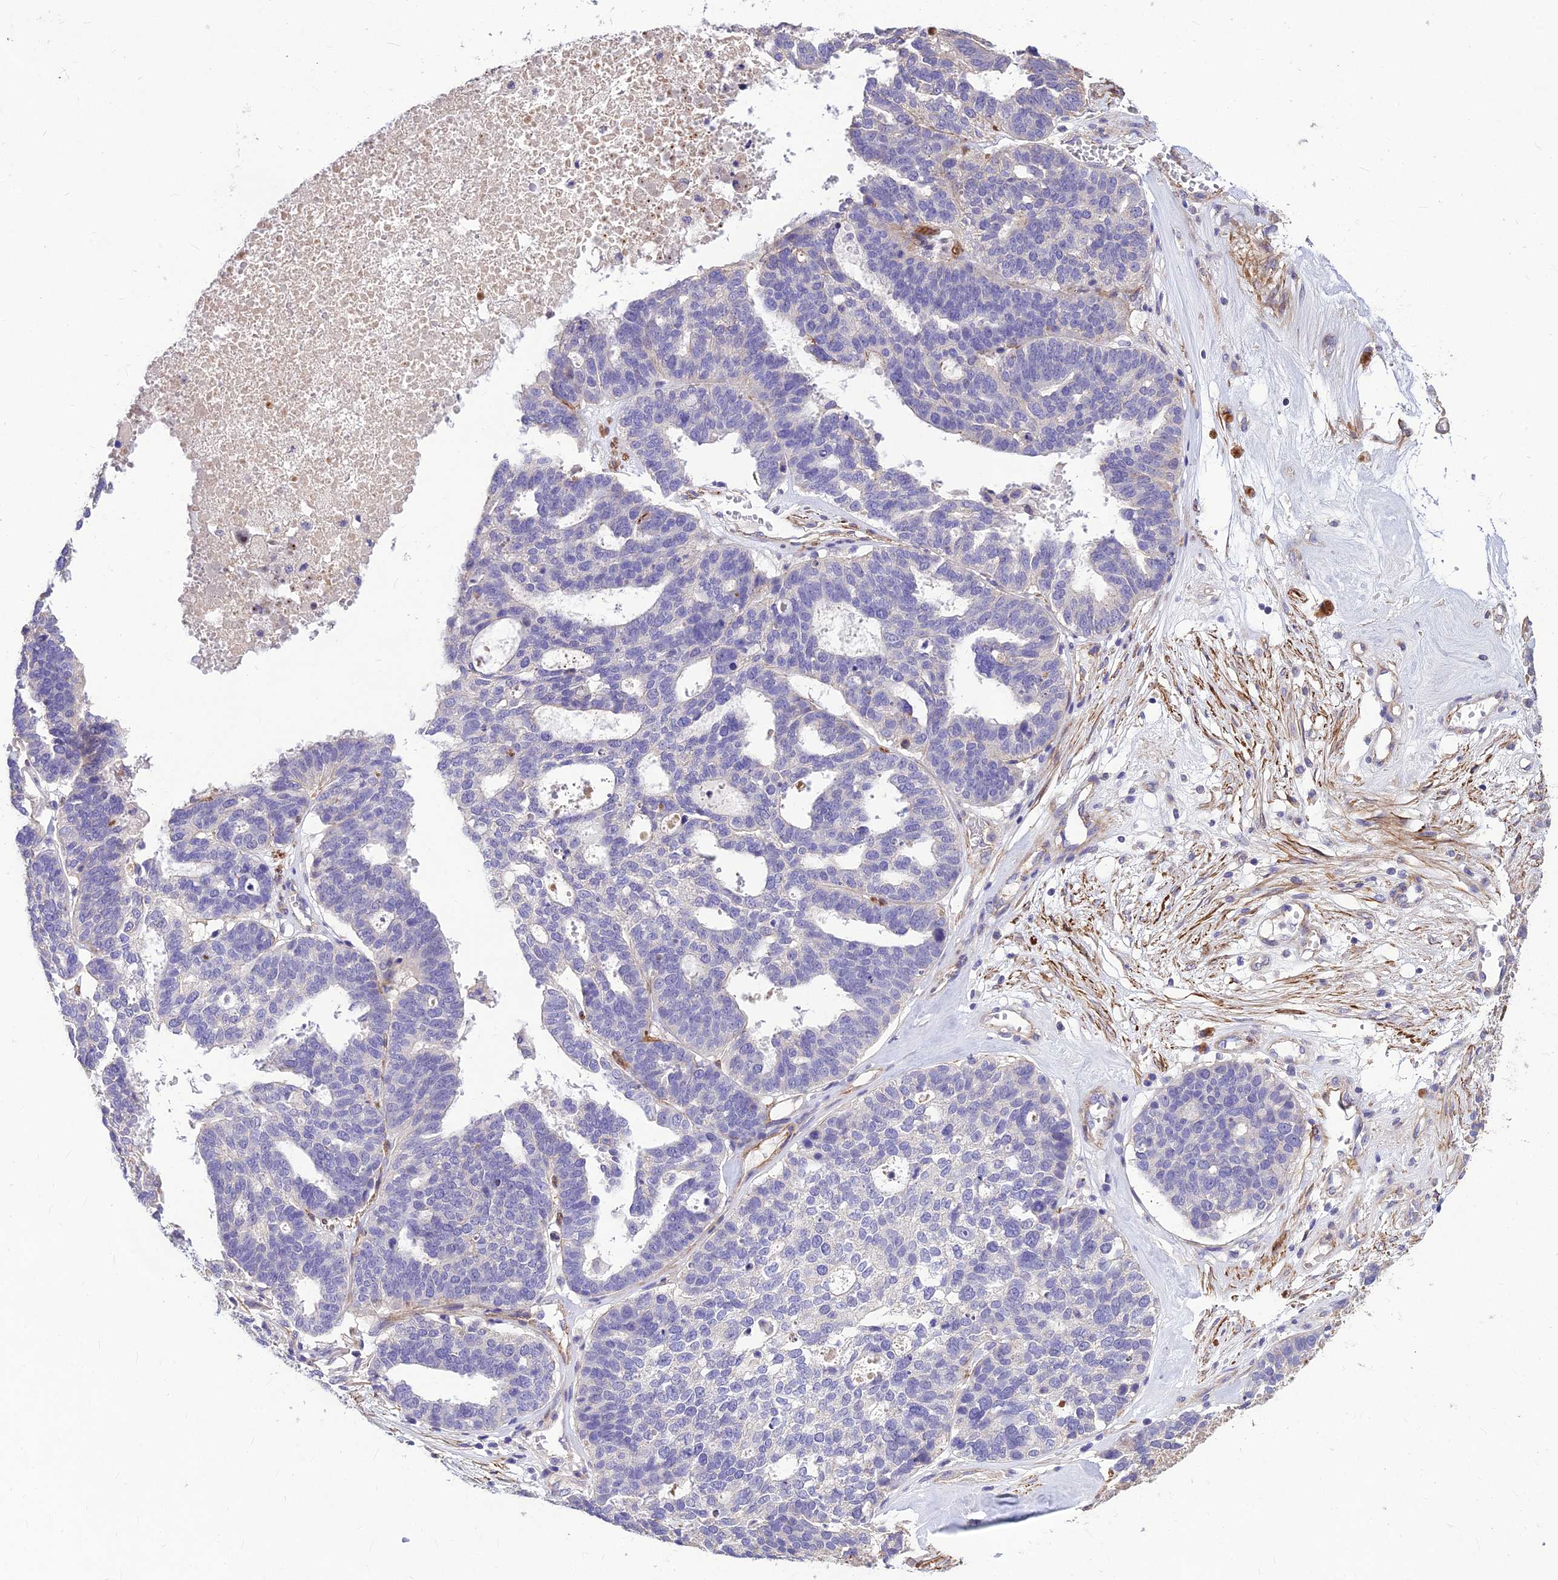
{"staining": {"intensity": "negative", "quantity": "none", "location": "none"}, "tissue": "ovarian cancer", "cell_type": "Tumor cells", "image_type": "cancer", "snomed": [{"axis": "morphology", "description": "Cystadenocarcinoma, serous, NOS"}, {"axis": "topography", "description": "Ovary"}], "caption": "The photomicrograph reveals no significant positivity in tumor cells of ovarian cancer.", "gene": "CLUH", "patient": {"sex": "female", "age": 59}}